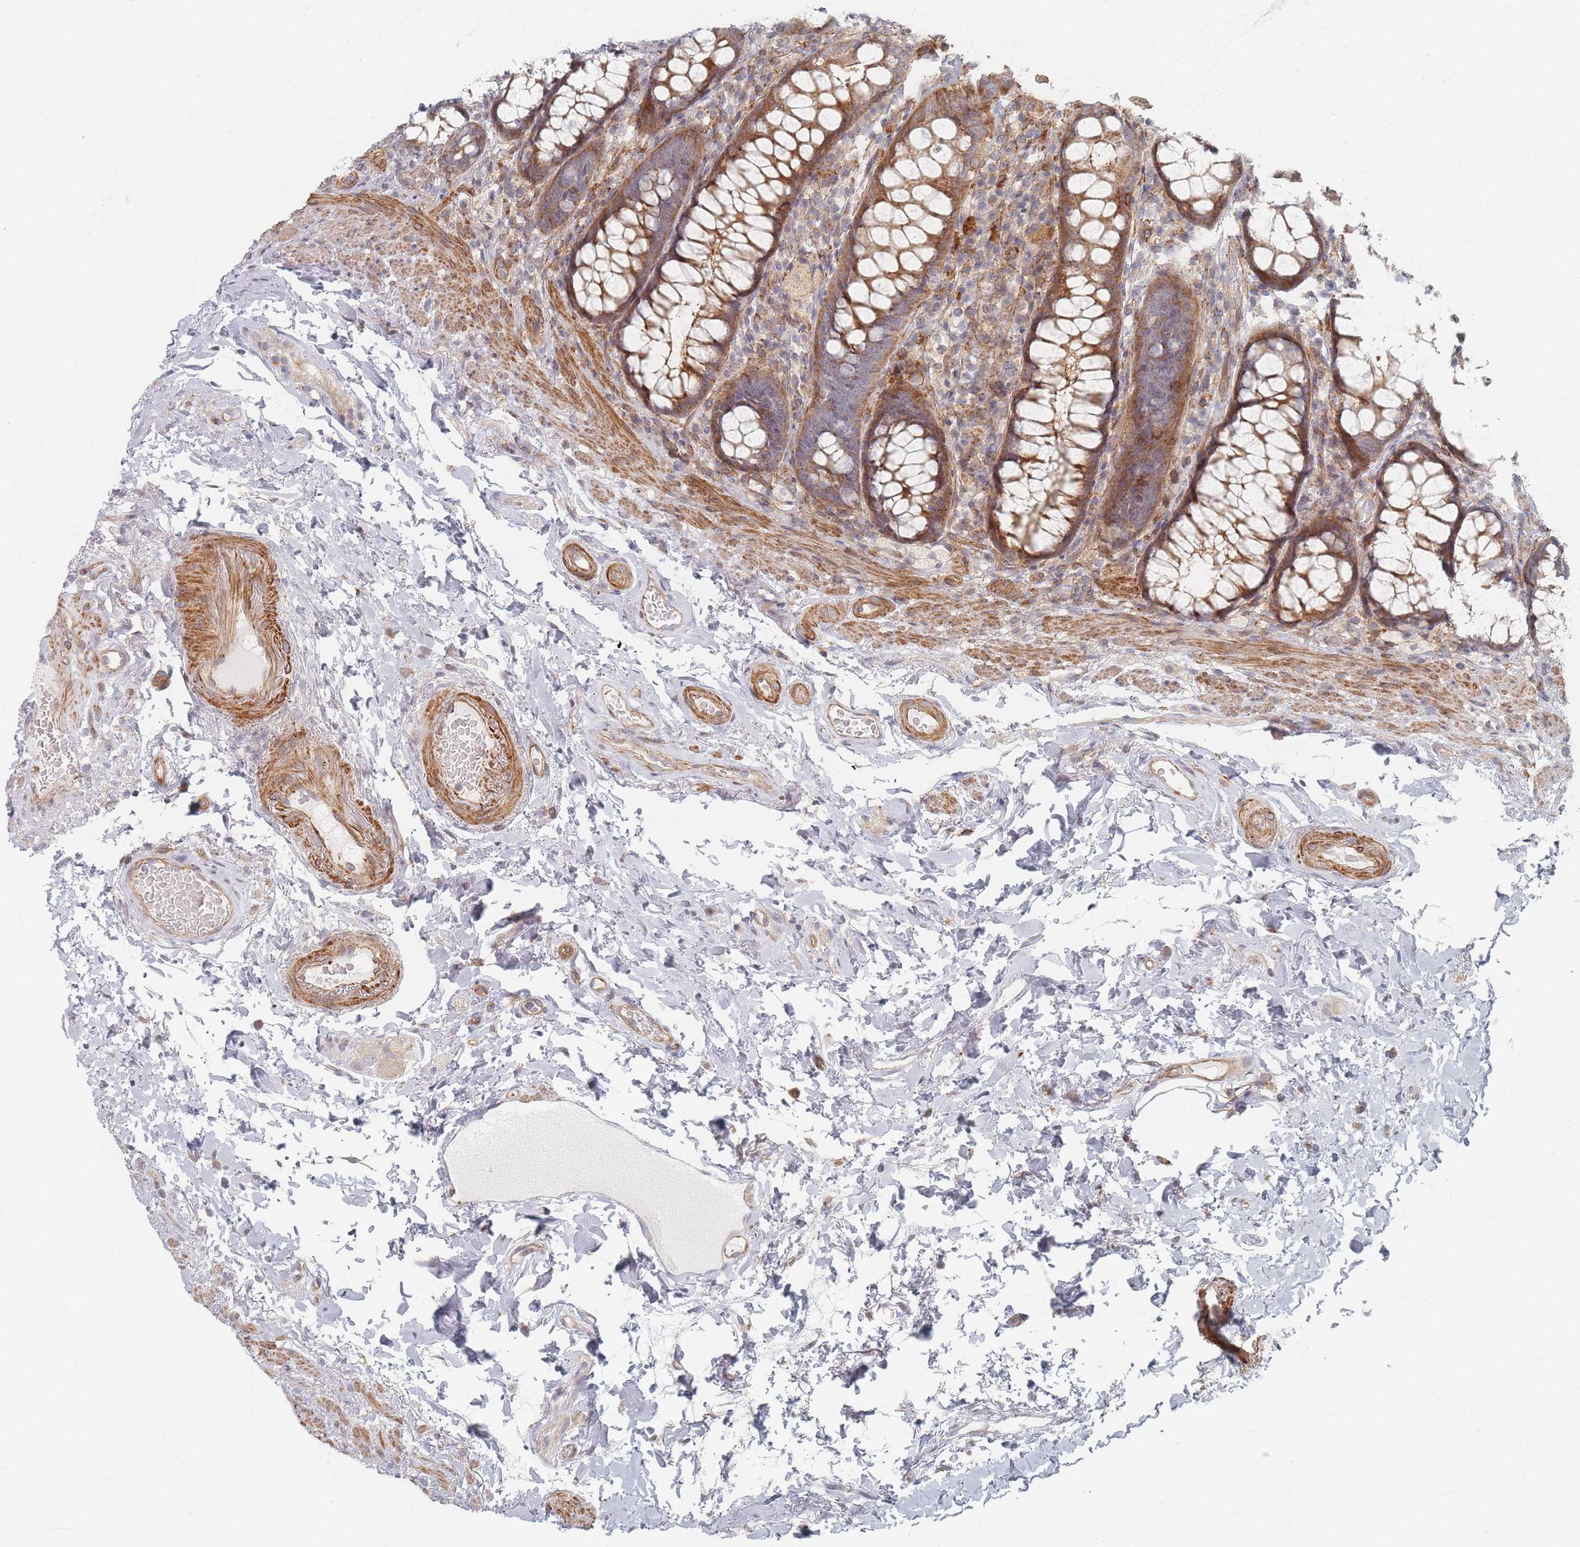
{"staining": {"intensity": "moderate", "quantity": "25%-75%", "location": "cytoplasmic/membranous"}, "tissue": "rectum", "cell_type": "Glandular cells", "image_type": "normal", "snomed": [{"axis": "morphology", "description": "Normal tissue, NOS"}, {"axis": "topography", "description": "Rectum"}], "caption": "Glandular cells demonstrate moderate cytoplasmic/membranous positivity in about 25%-75% of cells in normal rectum.", "gene": "ZKSCAN7", "patient": {"sex": "male", "age": 83}}